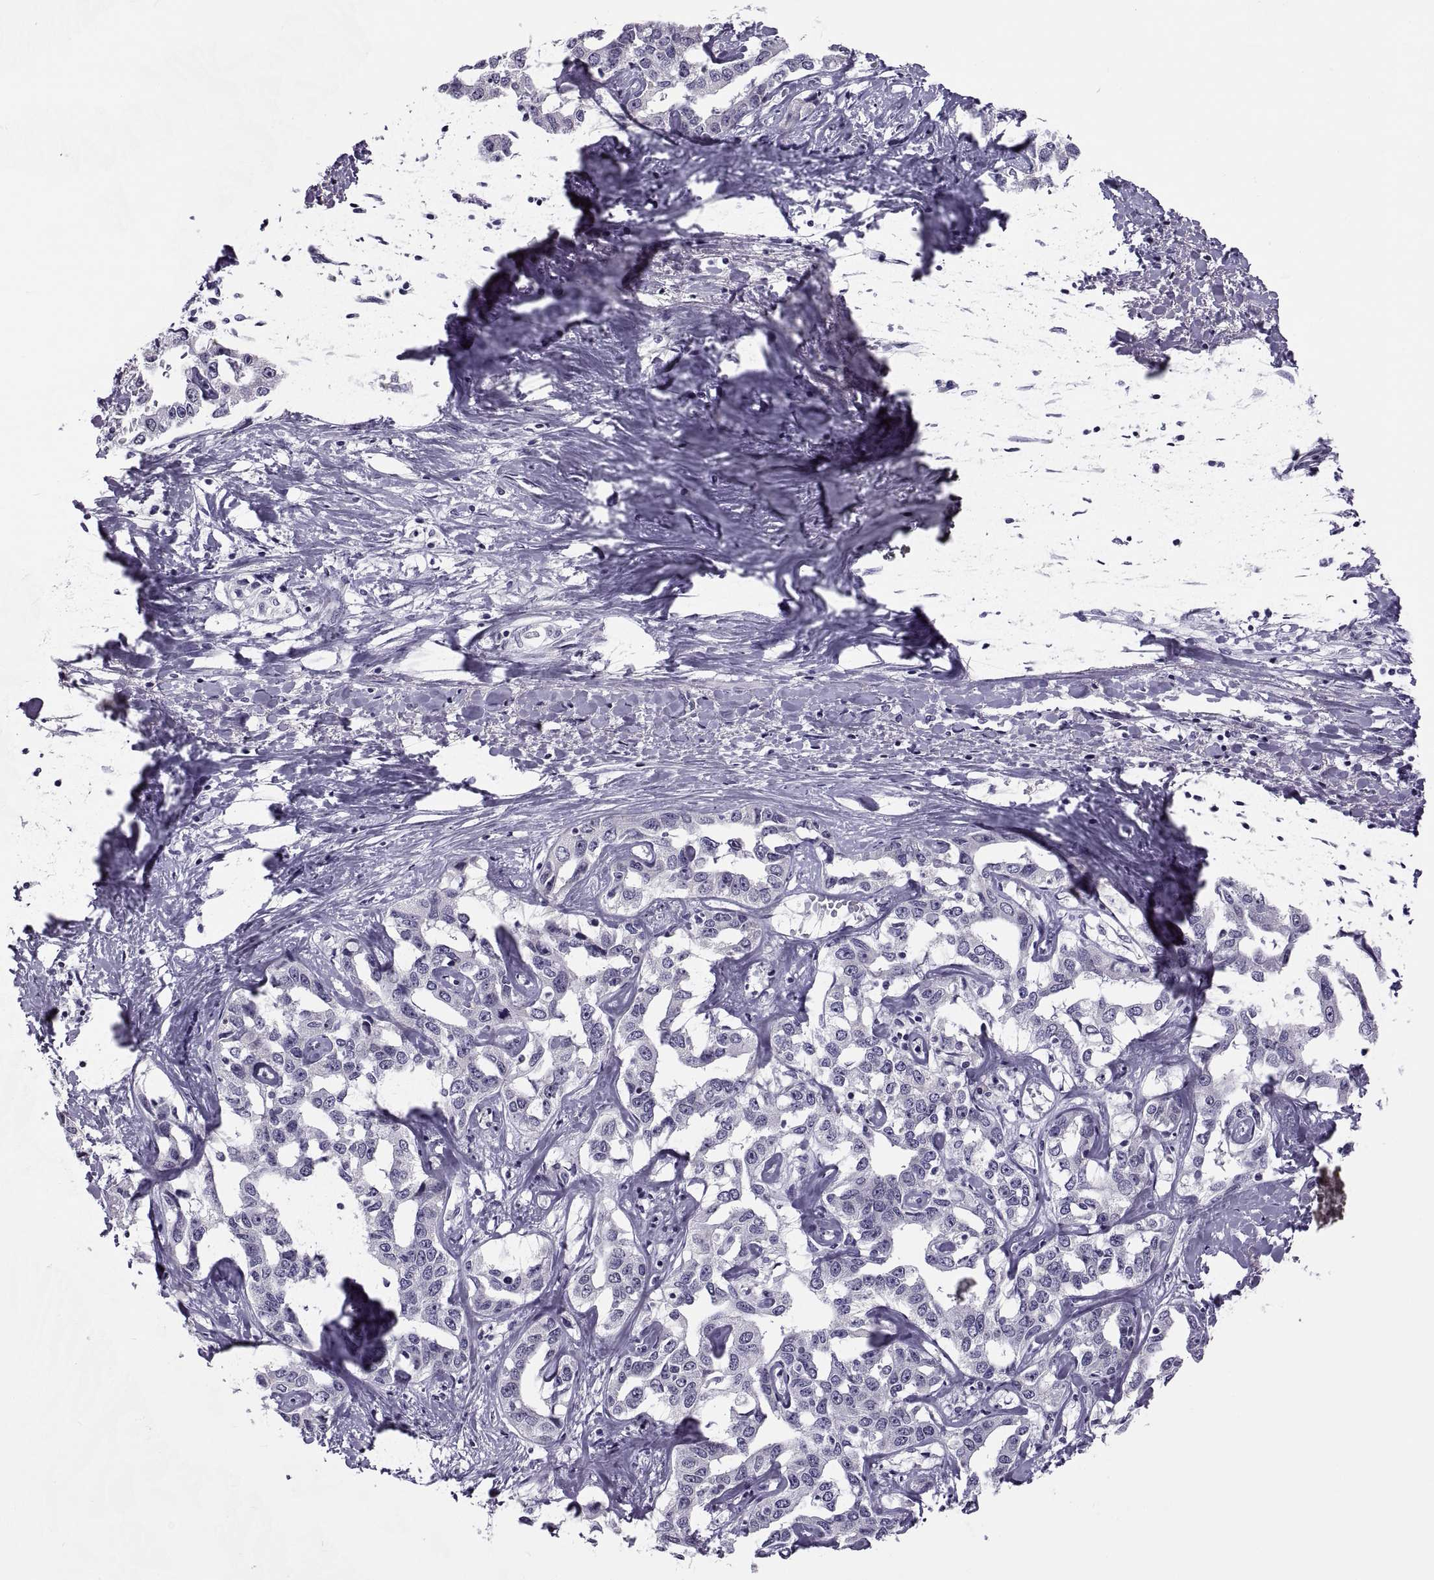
{"staining": {"intensity": "negative", "quantity": "none", "location": "none"}, "tissue": "liver cancer", "cell_type": "Tumor cells", "image_type": "cancer", "snomed": [{"axis": "morphology", "description": "Cholangiocarcinoma"}, {"axis": "topography", "description": "Liver"}], "caption": "DAB immunohistochemical staining of human liver cancer (cholangiocarcinoma) reveals no significant expression in tumor cells.", "gene": "MAGEB1", "patient": {"sex": "male", "age": 59}}